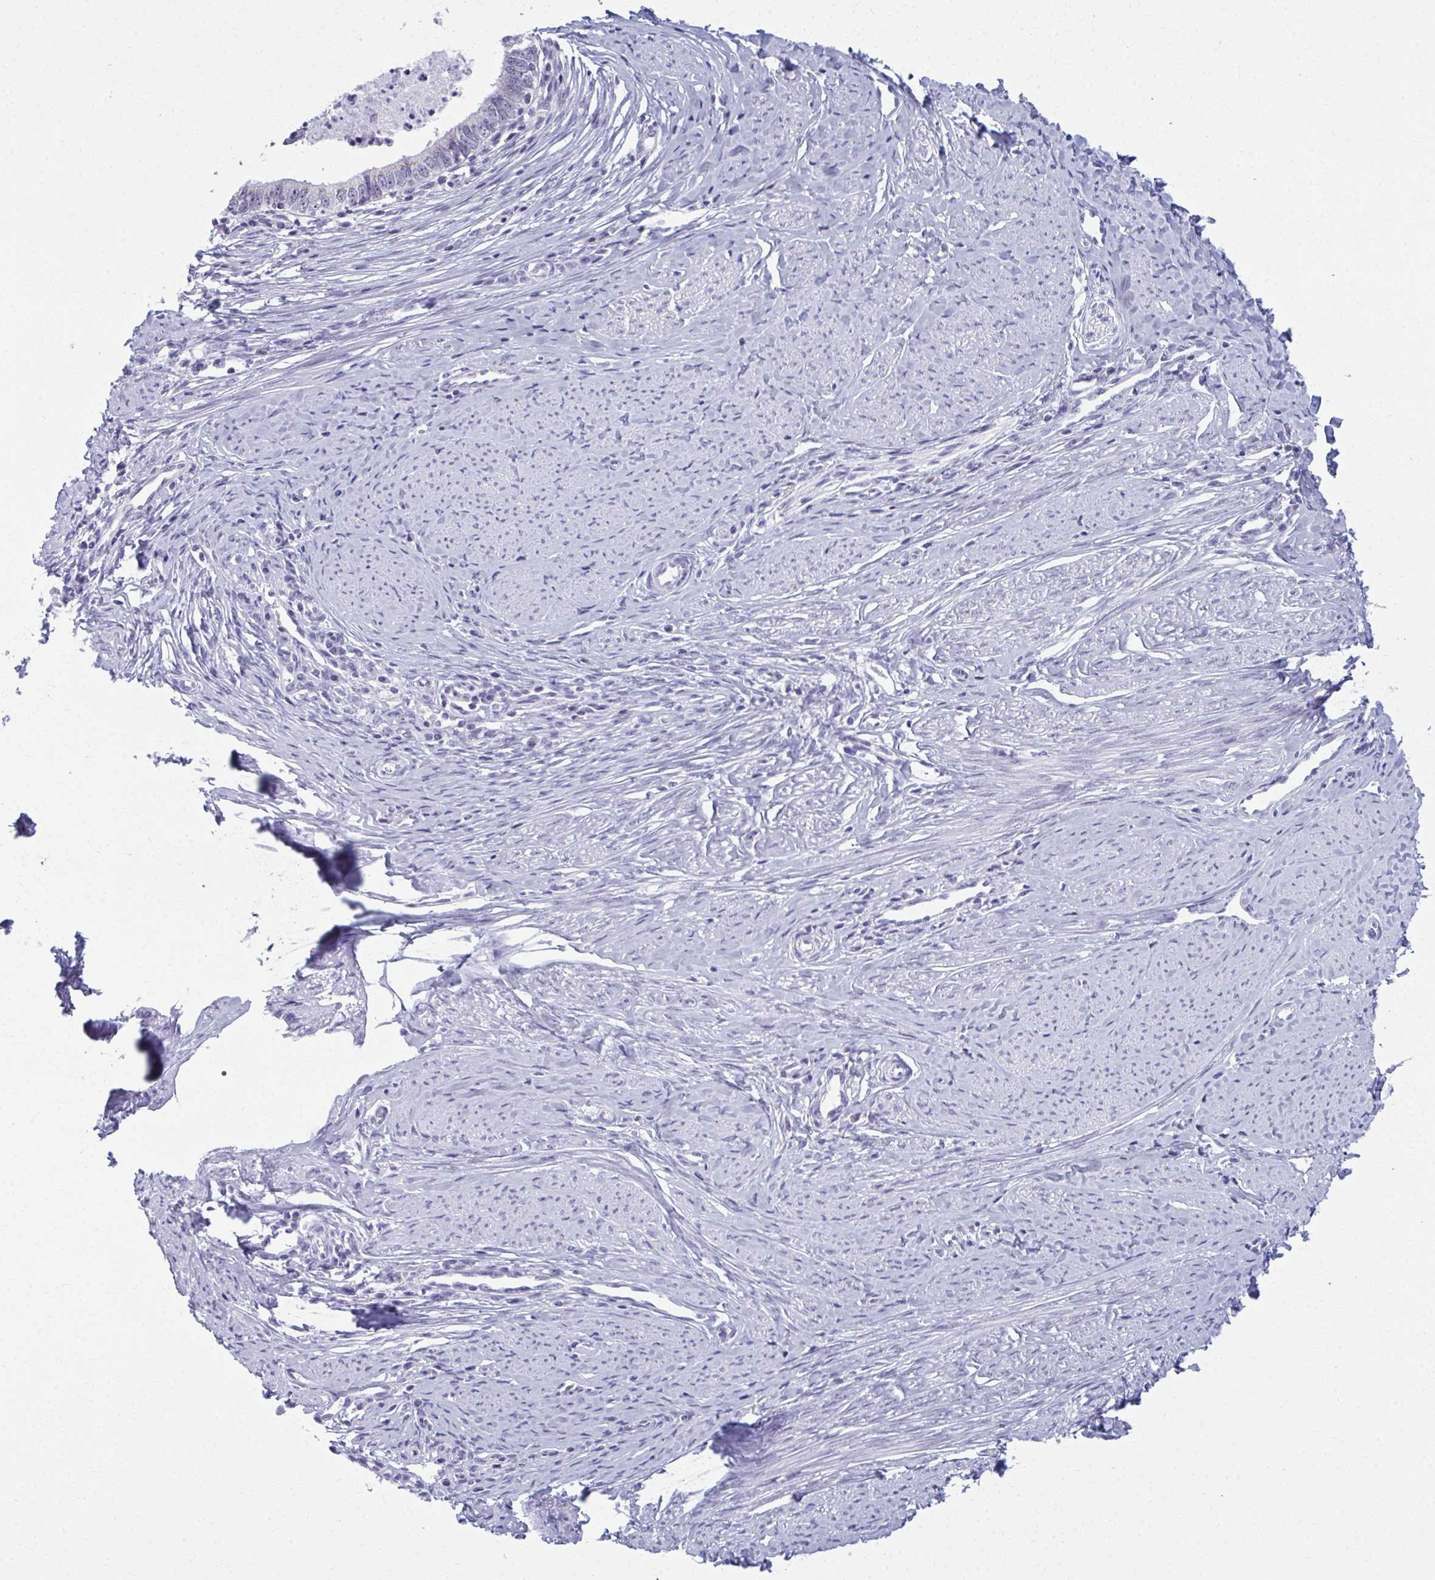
{"staining": {"intensity": "negative", "quantity": "none", "location": "none"}, "tissue": "cervical cancer", "cell_type": "Tumor cells", "image_type": "cancer", "snomed": [{"axis": "morphology", "description": "Adenocarcinoma, NOS"}, {"axis": "topography", "description": "Cervix"}], "caption": "Tumor cells are negative for protein expression in human cervical adenocarcinoma.", "gene": "SCLY", "patient": {"sex": "female", "age": 36}}